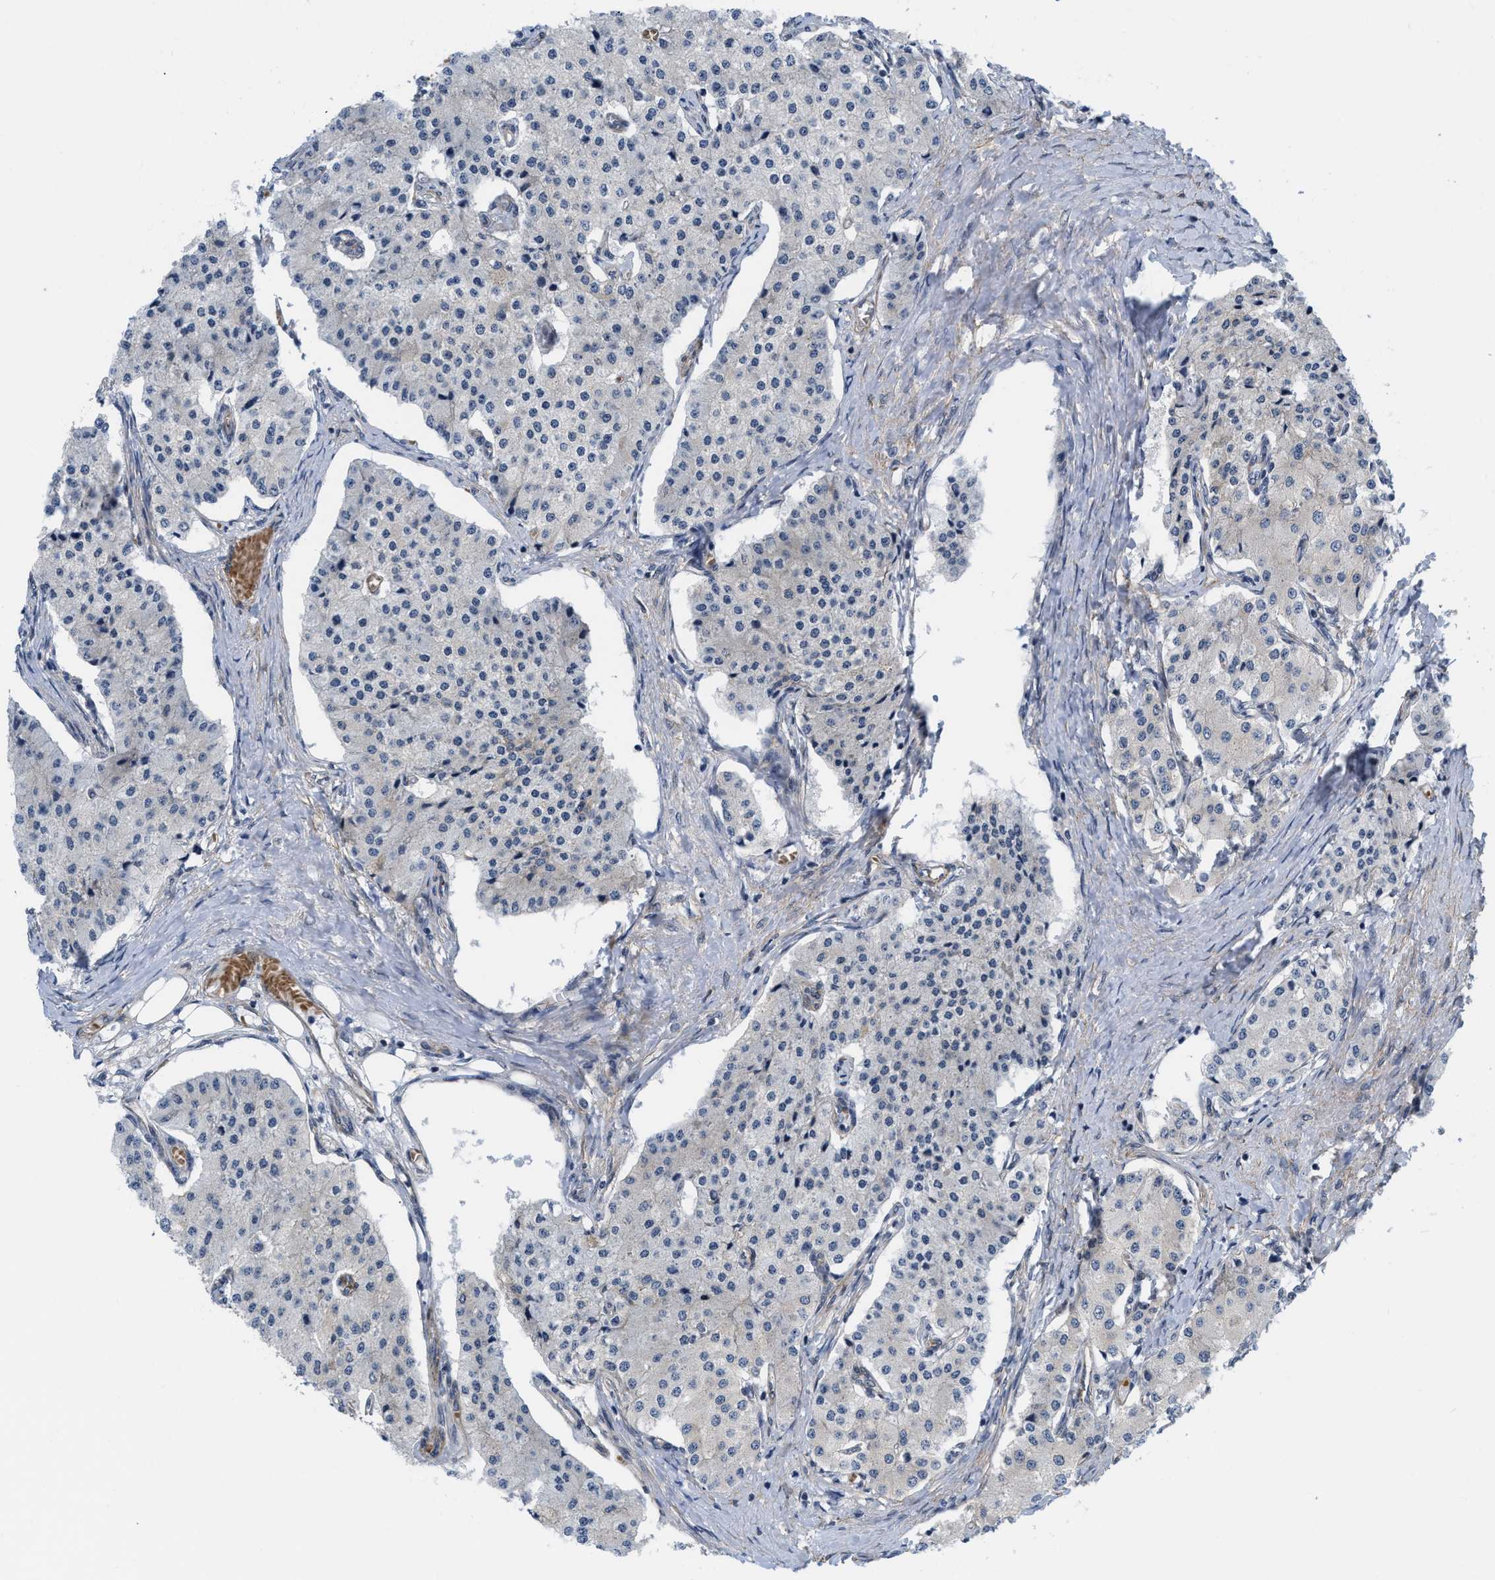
{"staining": {"intensity": "negative", "quantity": "none", "location": "none"}, "tissue": "carcinoid", "cell_type": "Tumor cells", "image_type": "cancer", "snomed": [{"axis": "morphology", "description": "Carcinoid, malignant, NOS"}, {"axis": "topography", "description": "Colon"}], "caption": "Tumor cells show no significant expression in carcinoid (malignant).", "gene": "GPRASP2", "patient": {"sex": "female", "age": 52}}